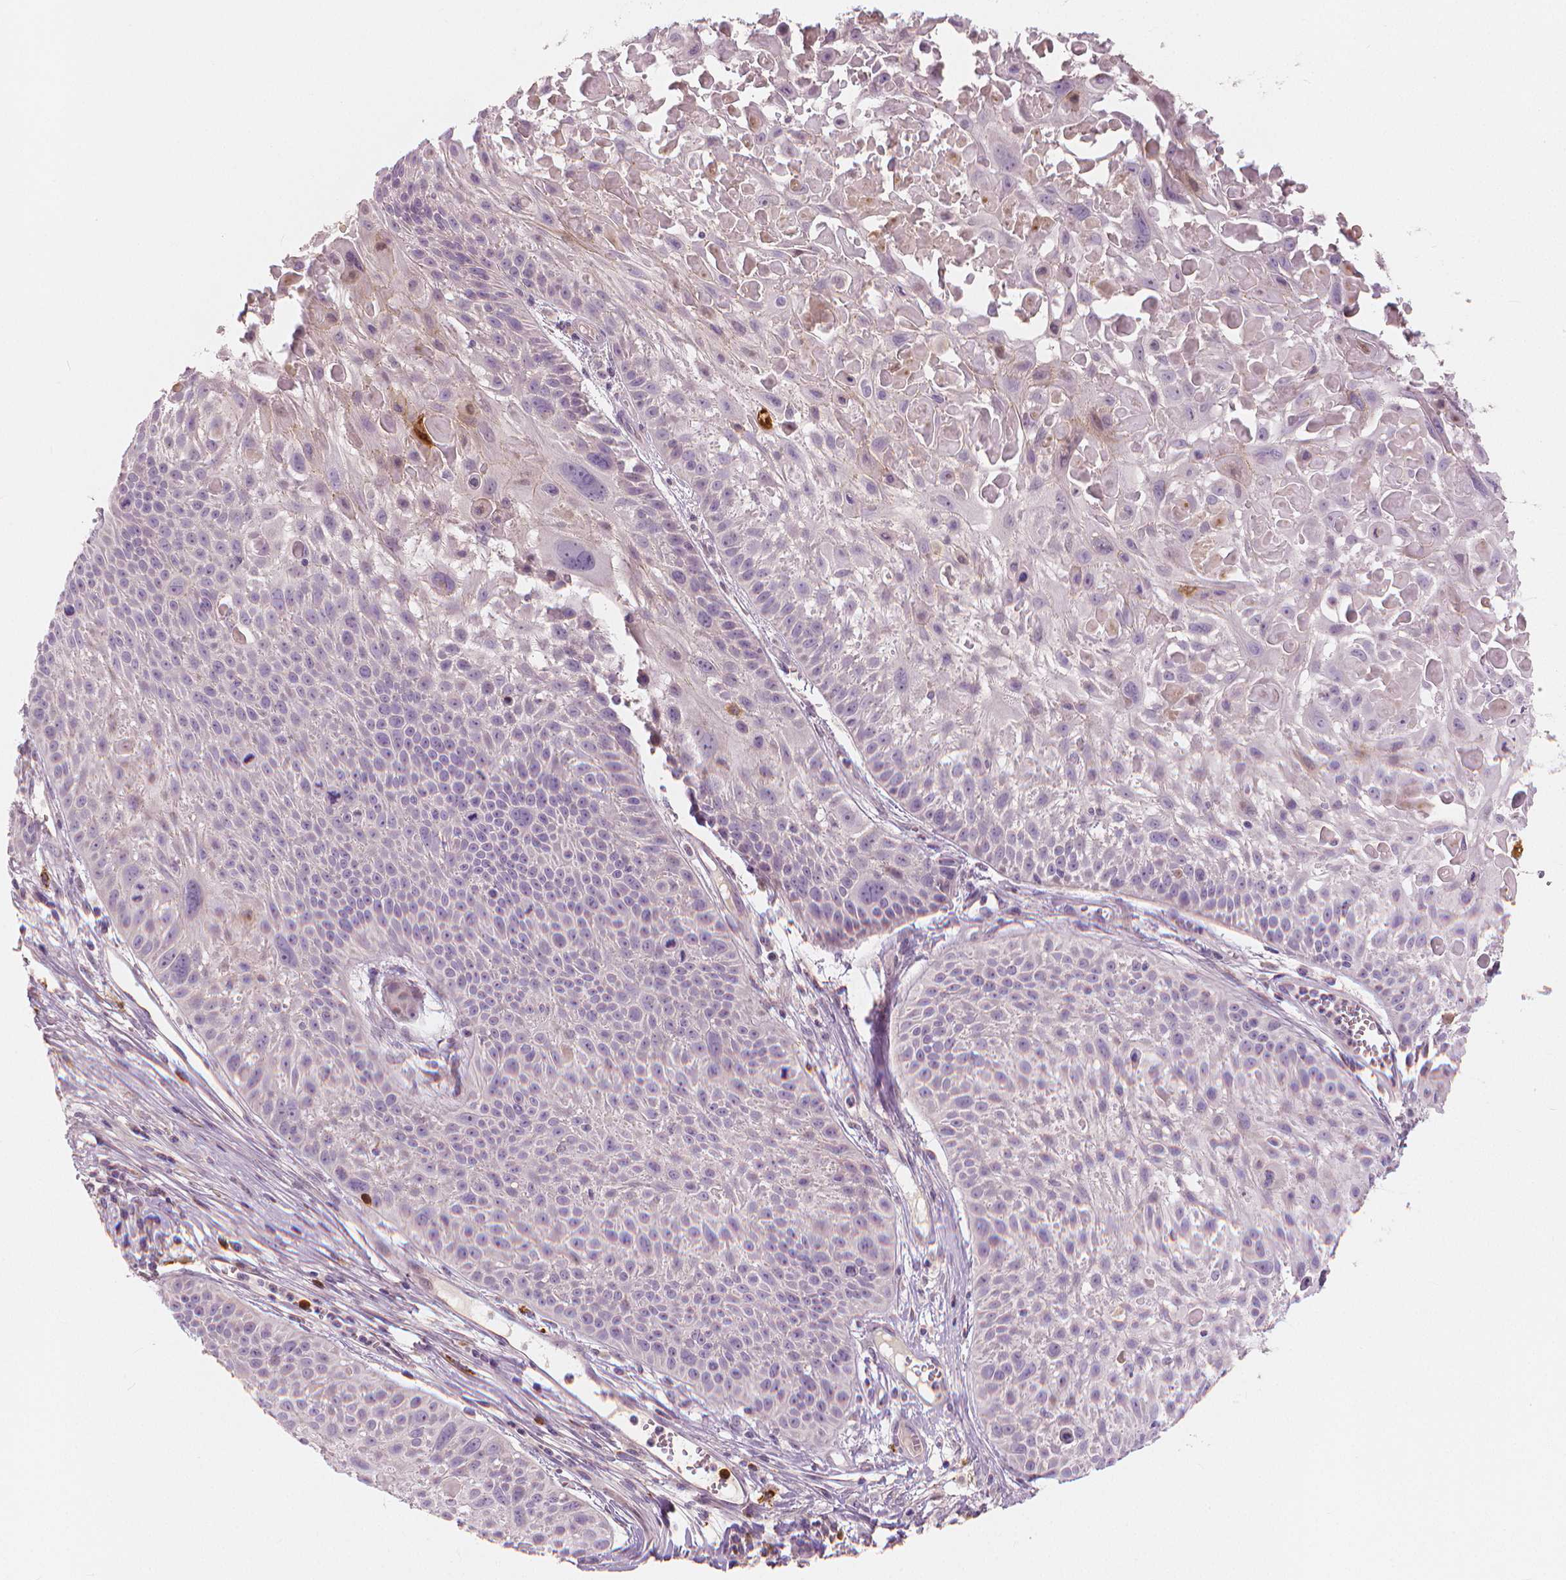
{"staining": {"intensity": "negative", "quantity": "none", "location": "none"}, "tissue": "skin cancer", "cell_type": "Tumor cells", "image_type": "cancer", "snomed": [{"axis": "morphology", "description": "Squamous cell carcinoma, NOS"}, {"axis": "topography", "description": "Skin"}, {"axis": "topography", "description": "Anal"}], "caption": "This is an immunohistochemistry (IHC) histopathology image of skin cancer. There is no expression in tumor cells.", "gene": "RNASE7", "patient": {"sex": "female", "age": 75}}